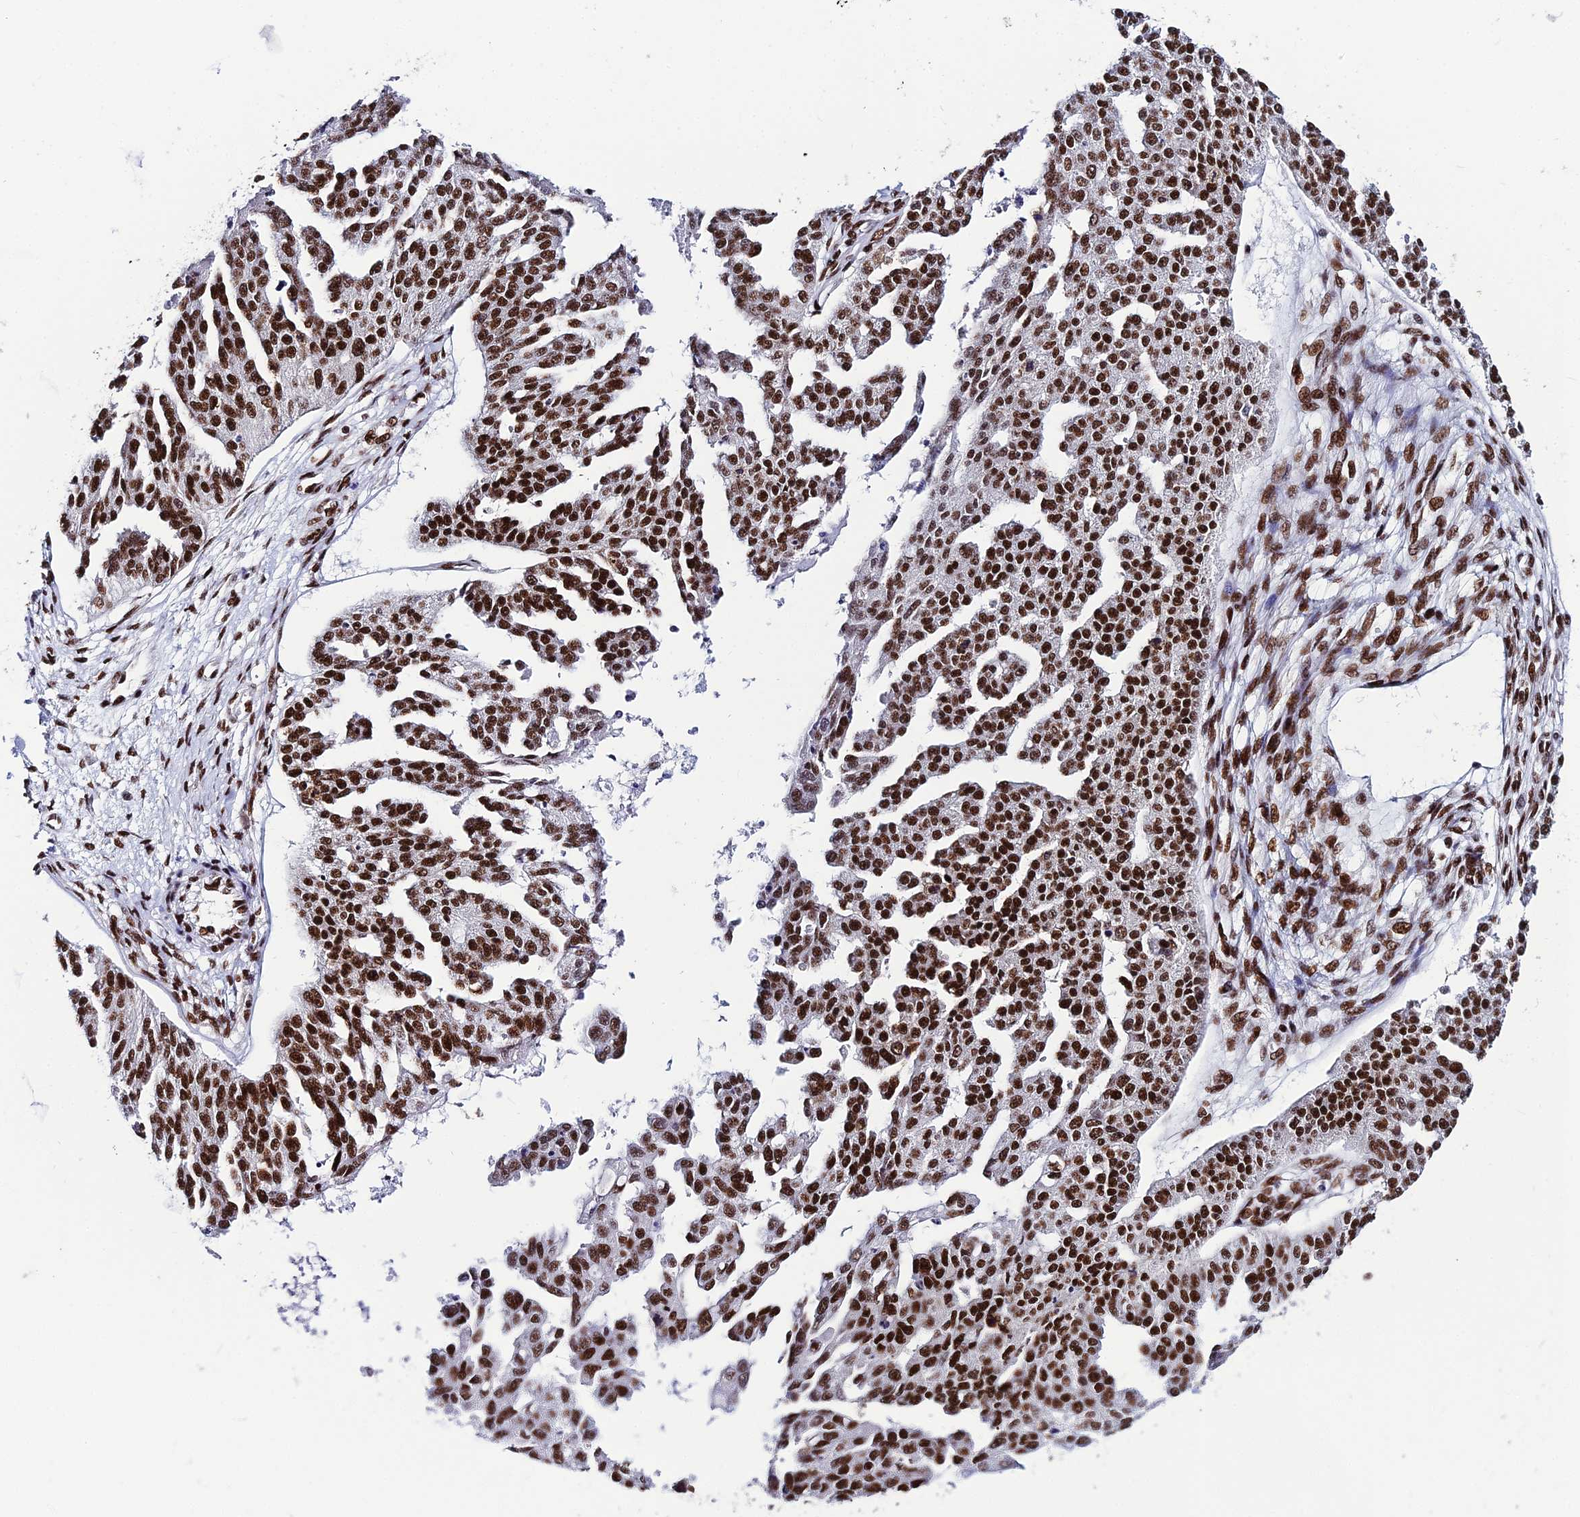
{"staining": {"intensity": "moderate", "quantity": ">75%", "location": "nuclear"}, "tissue": "ovarian cancer", "cell_type": "Tumor cells", "image_type": "cancer", "snomed": [{"axis": "morphology", "description": "Cystadenocarcinoma, serous, NOS"}, {"axis": "topography", "description": "Ovary"}], "caption": "Ovarian serous cystadenocarcinoma was stained to show a protein in brown. There is medium levels of moderate nuclear expression in about >75% of tumor cells.", "gene": "HNRNPH1", "patient": {"sex": "female", "age": 58}}